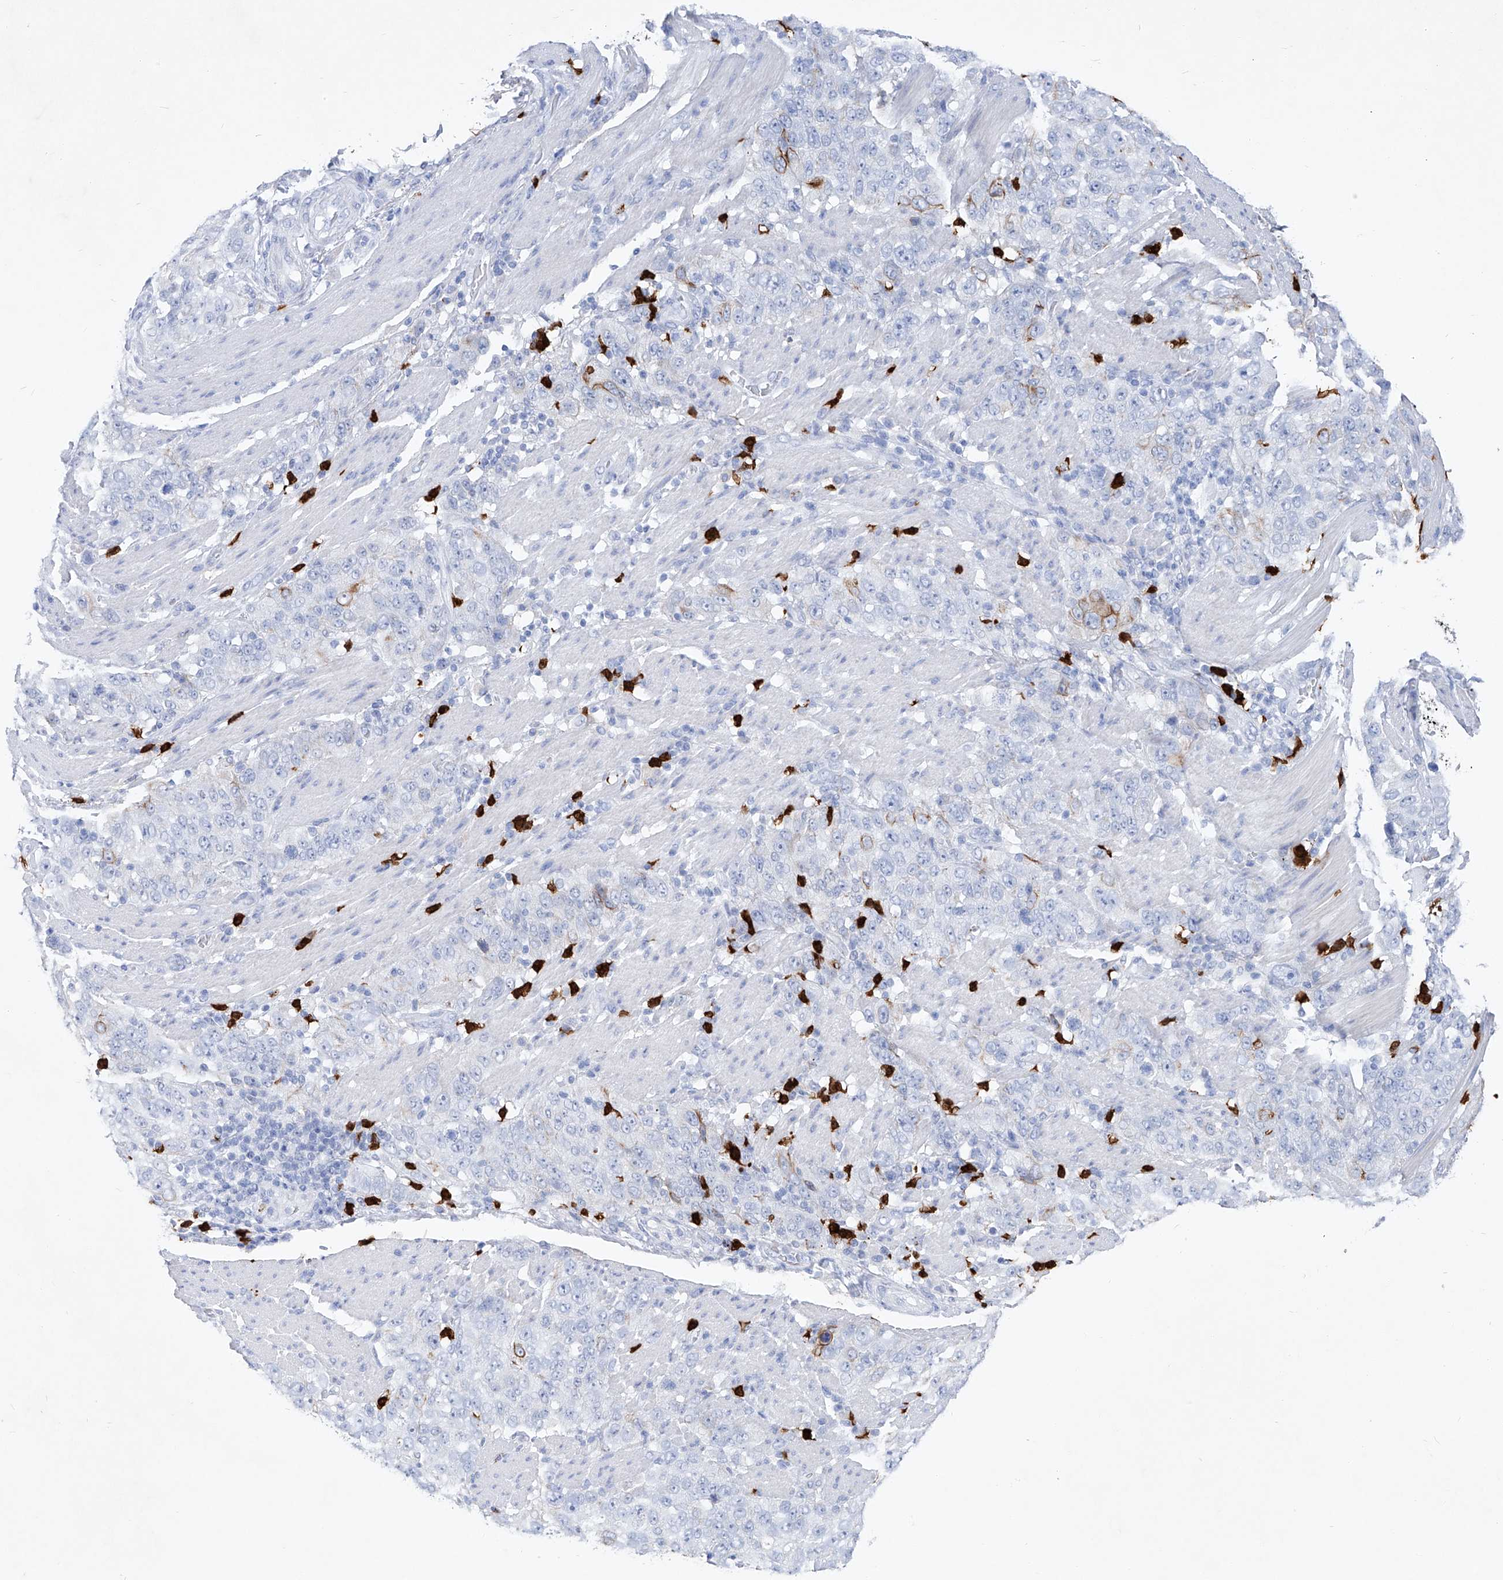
{"staining": {"intensity": "negative", "quantity": "none", "location": "none"}, "tissue": "stomach cancer", "cell_type": "Tumor cells", "image_type": "cancer", "snomed": [{"axis": "morphology", "description": "Adenocarcinoma, NOS"}, {"axis": "topography", "description": "Stomach"}], "caption": "Photomicrograph shows no protein expression in tumor cells of stomach cancer tissue. The staining is performed using DAB brown chromogen with nuclei counter-stained in using hematoxylin.", "gene": "FRS3", "patient": {"sex": "male", "age": 48}}